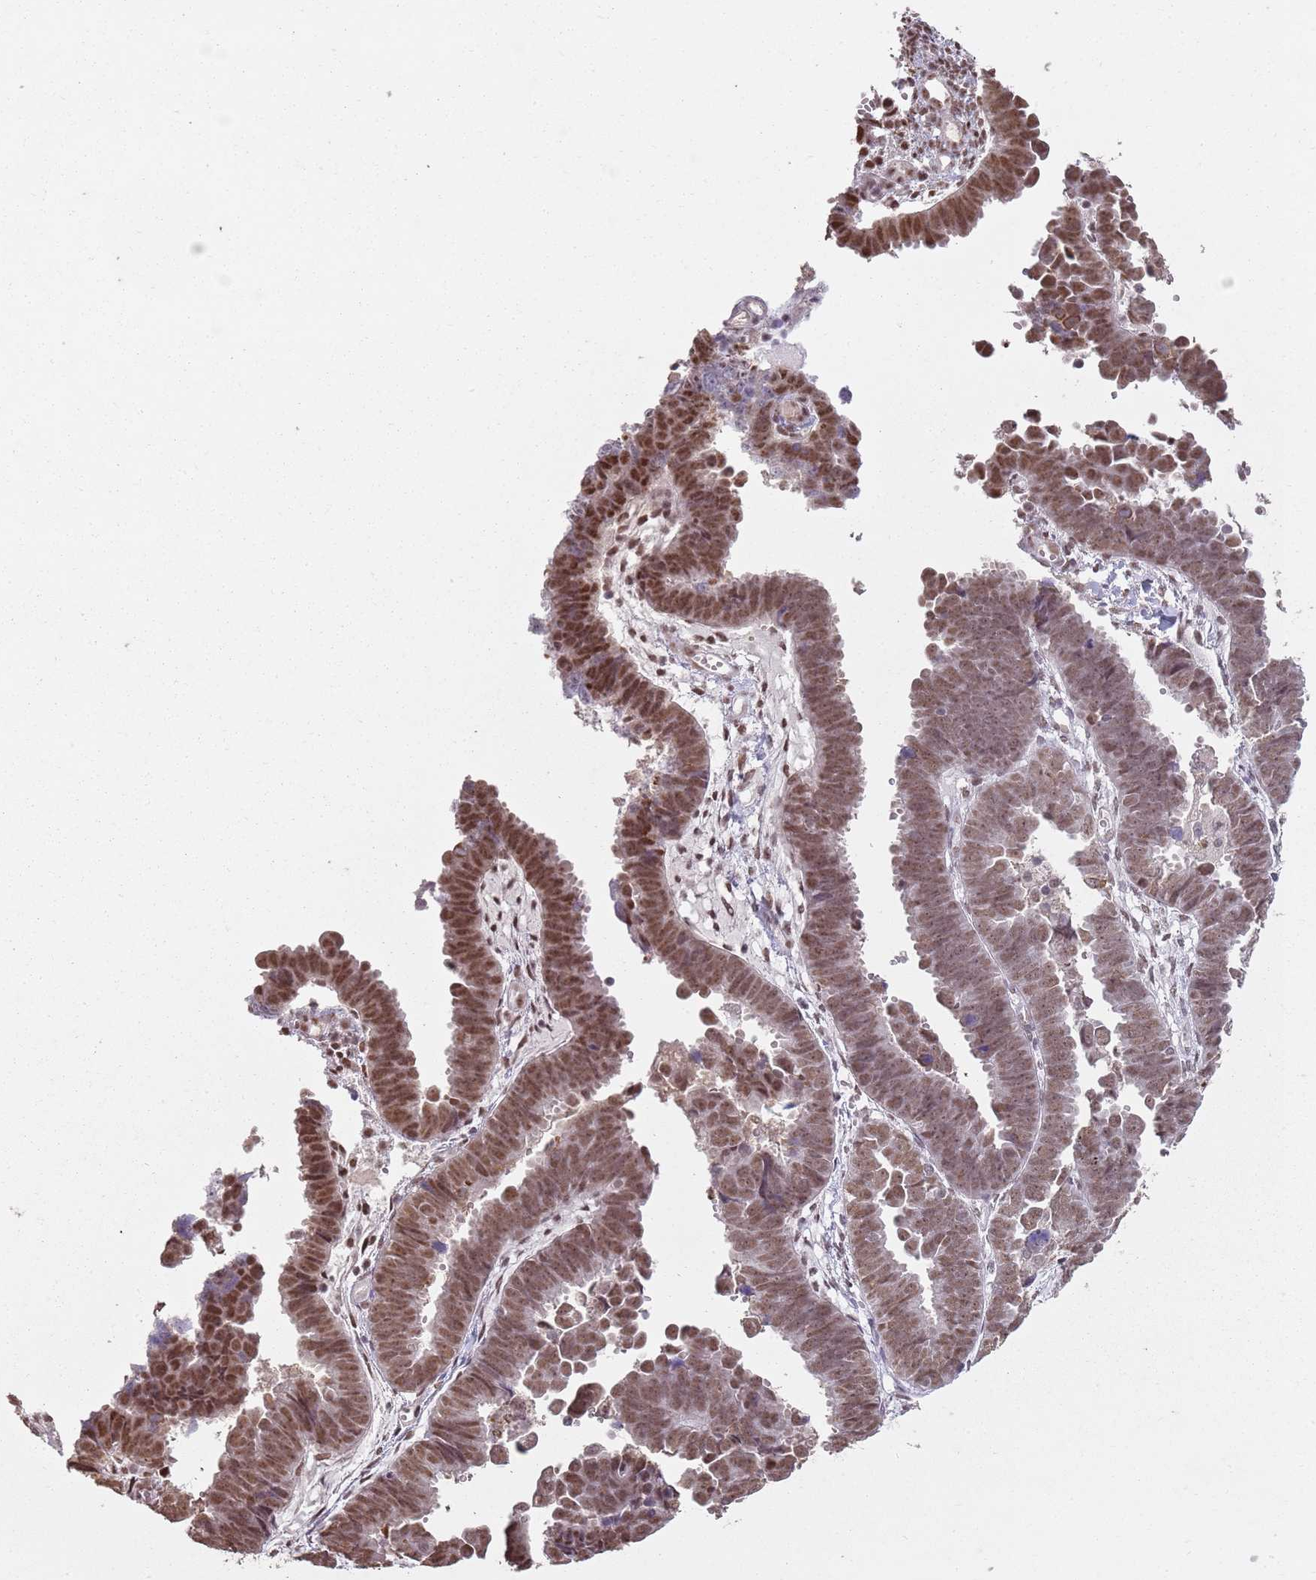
{"staining": {"intensity": "moderate", "quantity": ">75%", "location": "nuclear"}, "tissue": "endometrial cancer", "cell_type": "Tumor cells", "image_type": "cancer", "snomed": [{"axis": "morphology", "description": "Adenocarcinoma, NOS"}, {"axis": "topography", "description": "Endometrium"}], "caption": "Moderate nuclear protein positivity is identified in about >75% of tumor cells in endometrial cancer. Using DAB (brown) and hematoxylin (blue) stains, captured at high magnification using brightfield microscopy.", "gene": "ARL14EP", "patient": {"sex": "female", "age": 75}}